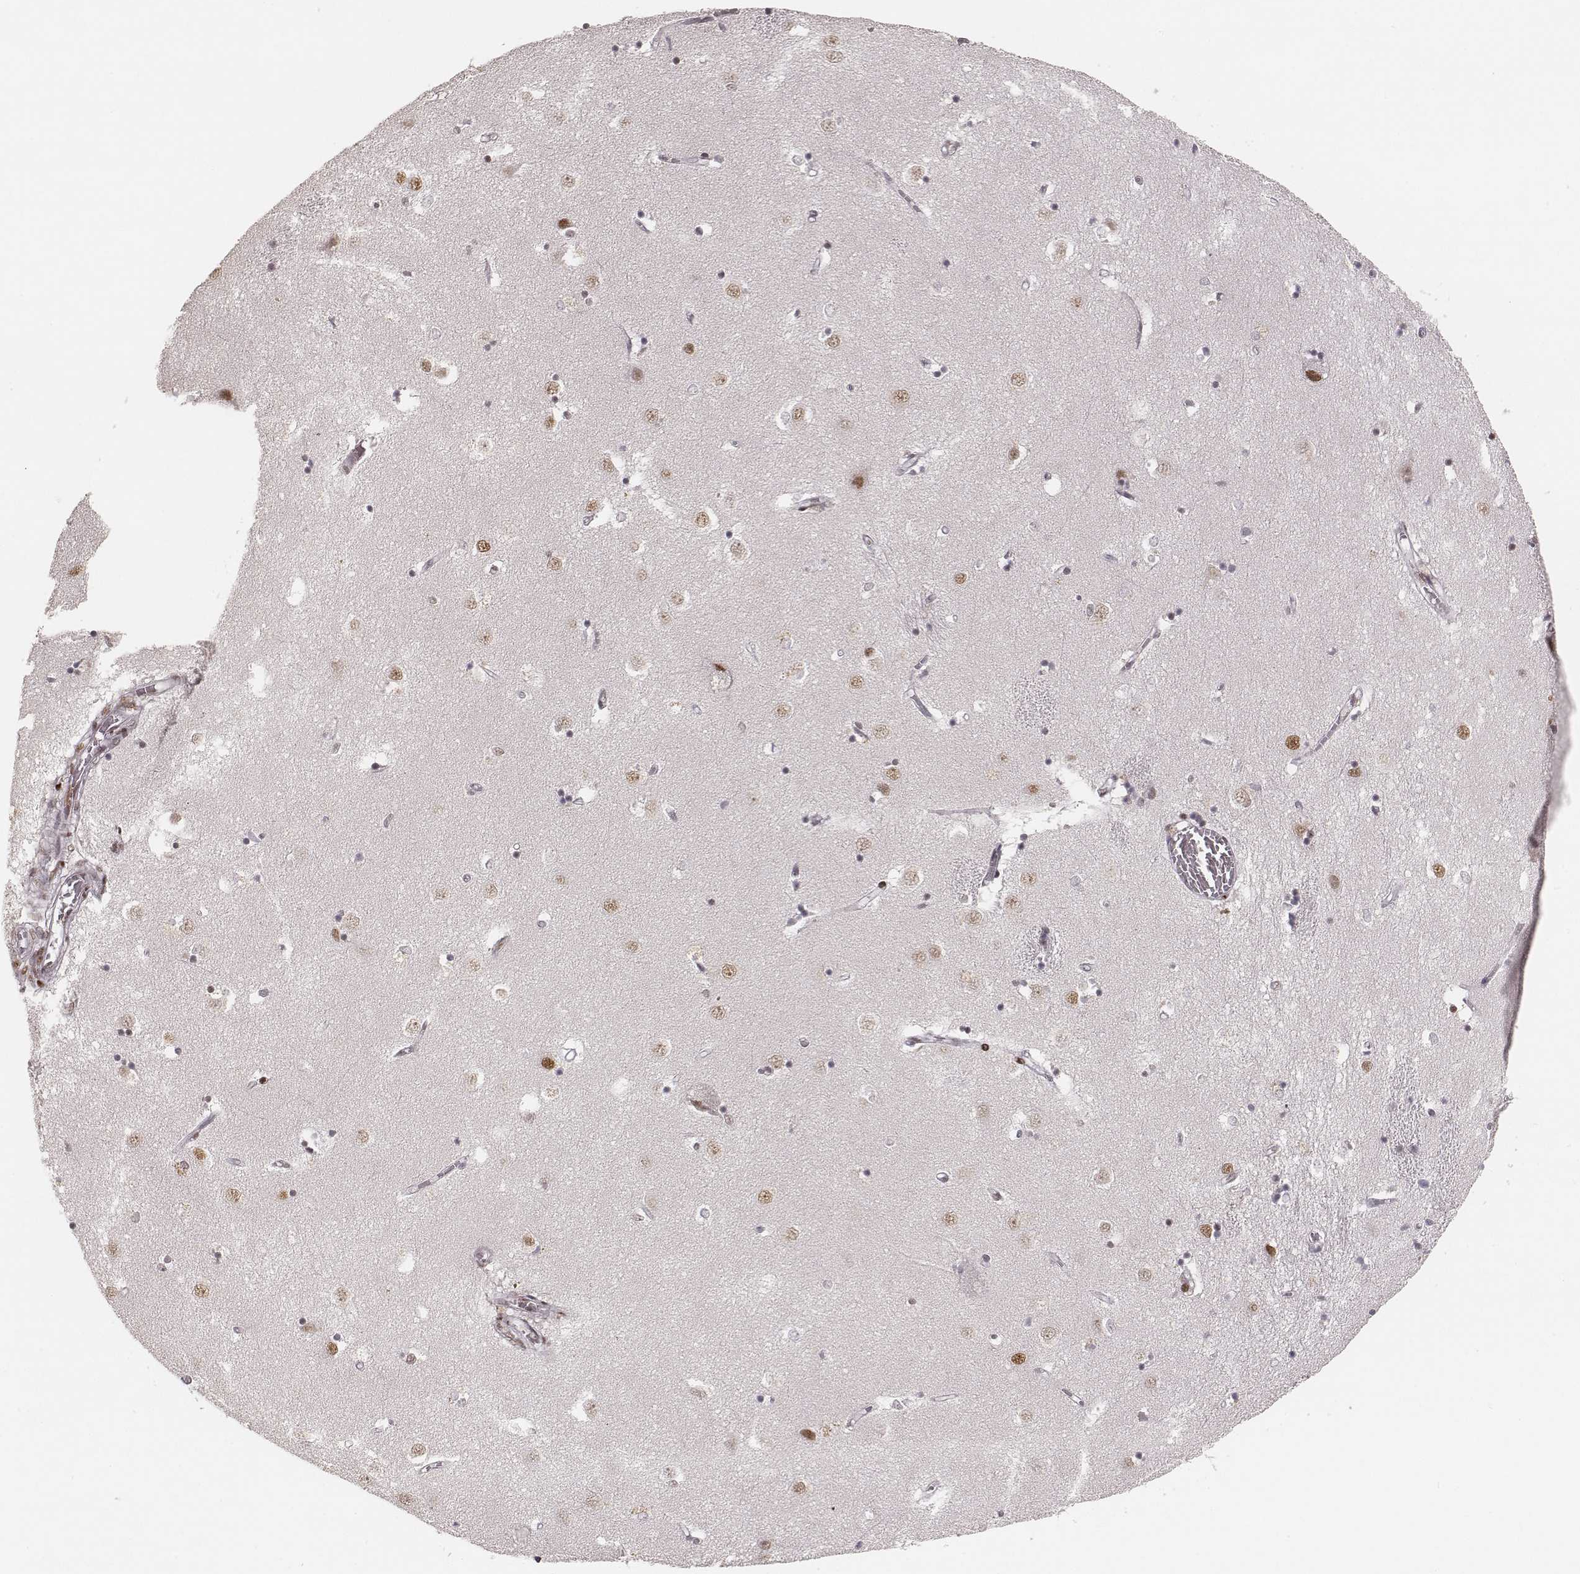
{"staining": {"intensity": "moderate", "quantity": "<25%", "location": "nuclear"}, "tissue": "caudate", "cell_type": "Glial cells", "image_type": "normal", "snomed": [{"axis": "morphology", "description": "Normal tissue, NOS"}, {"axis": "topography", "description": "Lateral ventricle wall"}], "caption": "Immunohistochemical staining of benign caudate demonstrates low levels of moderate nuclear expression in approximately <25% of glial cells. Using DAB (brown) and hematoxylin (blue) stains, captured at high magnification using brightfield microscopy.", "gene": "HNRNPC", "patient": {"sex": "male", "age": 54}}